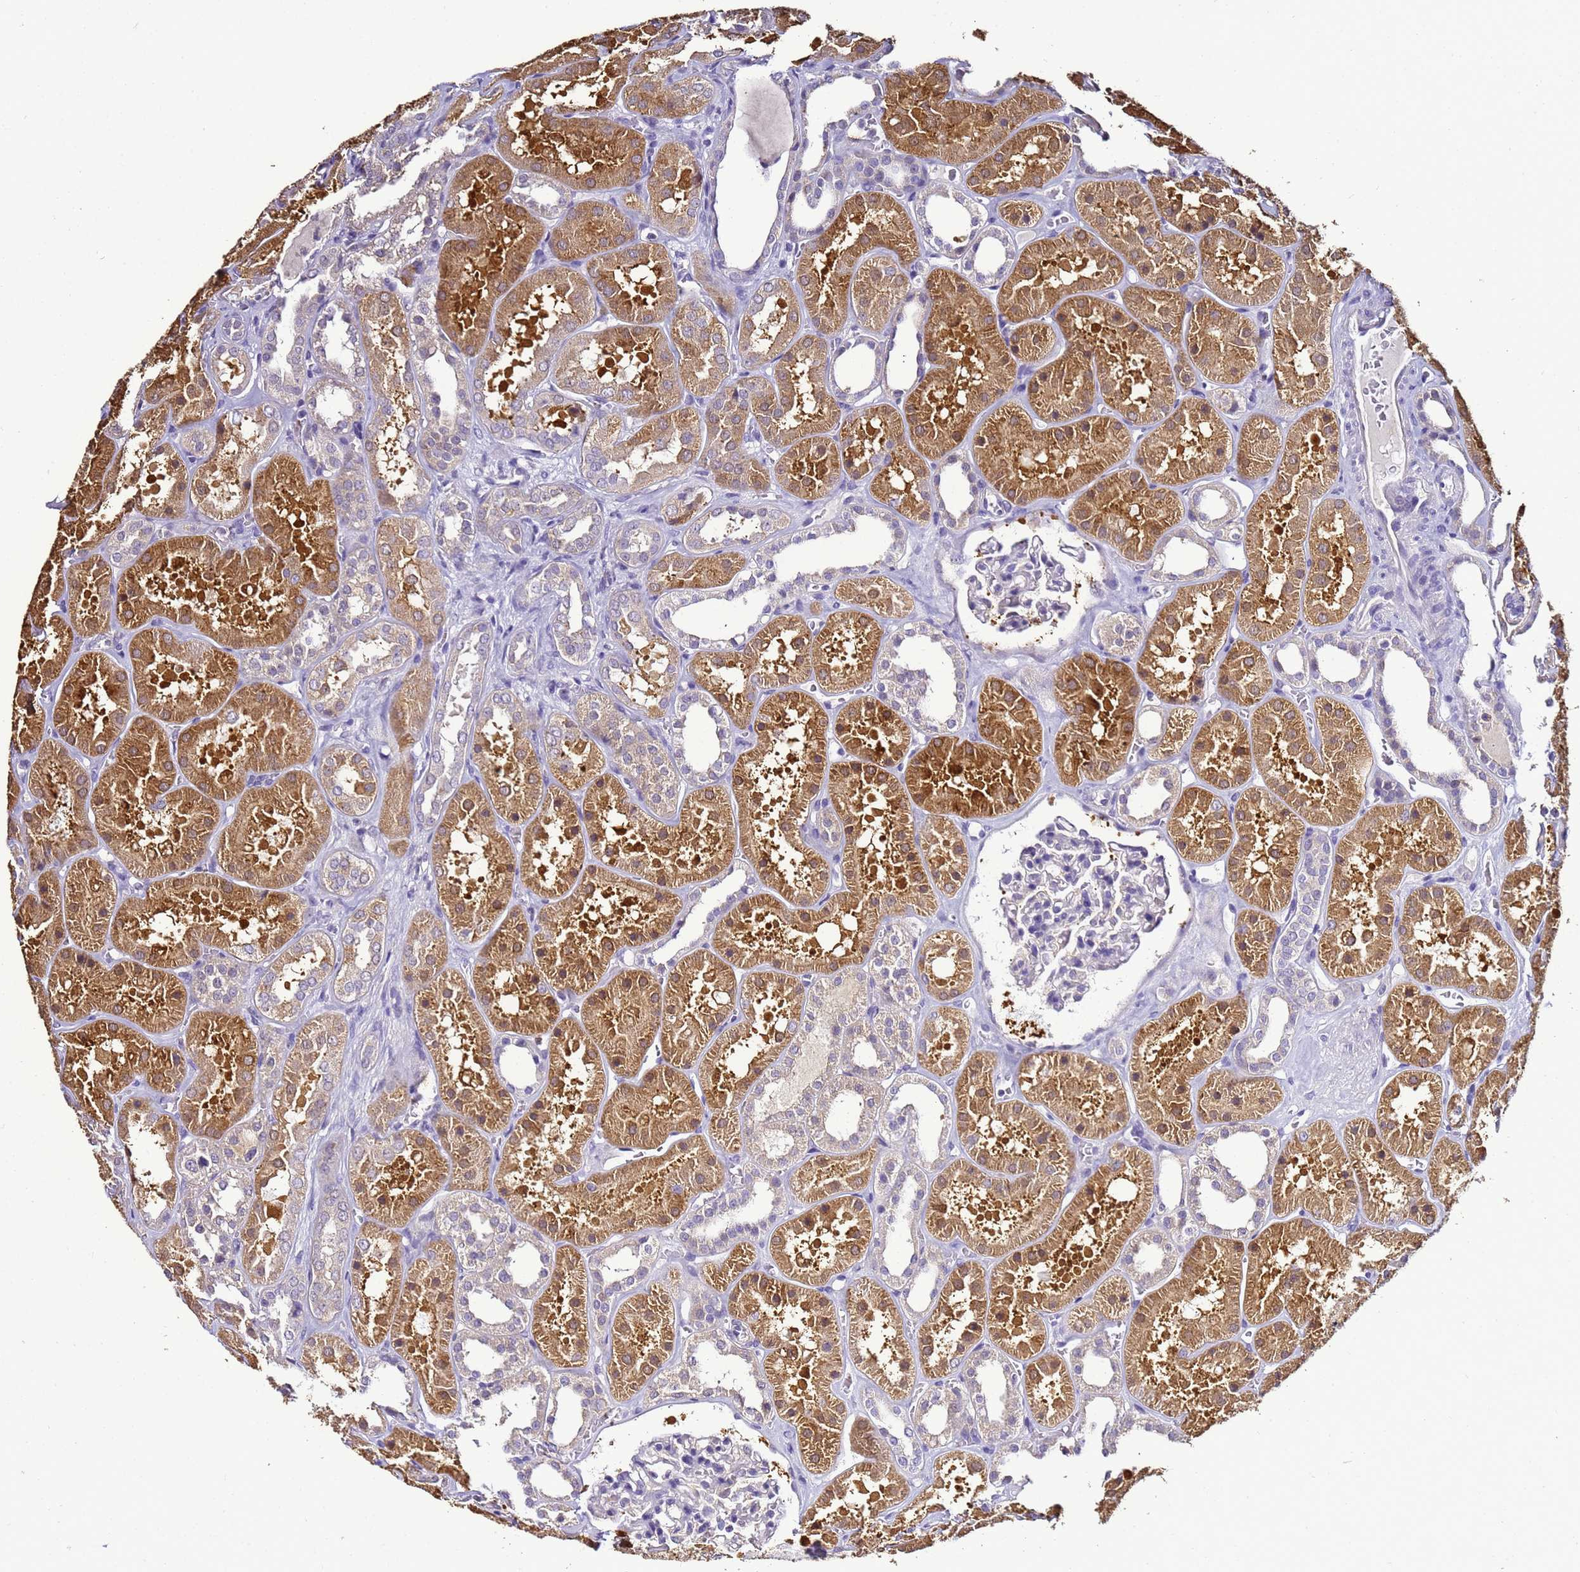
{"staining": {"intensity": "negative", "quantity": "none", "location": "none"}, "tissue": "kidney", "cell_type": "Cells in glomeruli", "image_type": "normal", "snomed": [{"axis": "morphology", "description": "Normal tissue, NOS"}, {"axis": "topography", "description": "Kidney"}], "caption": "Protein analysis of normal kidney reveals no significant staining in cells in glomeruli.", "gene": "ENOPH1", "patient": {"sex": "female", "age": 41}}